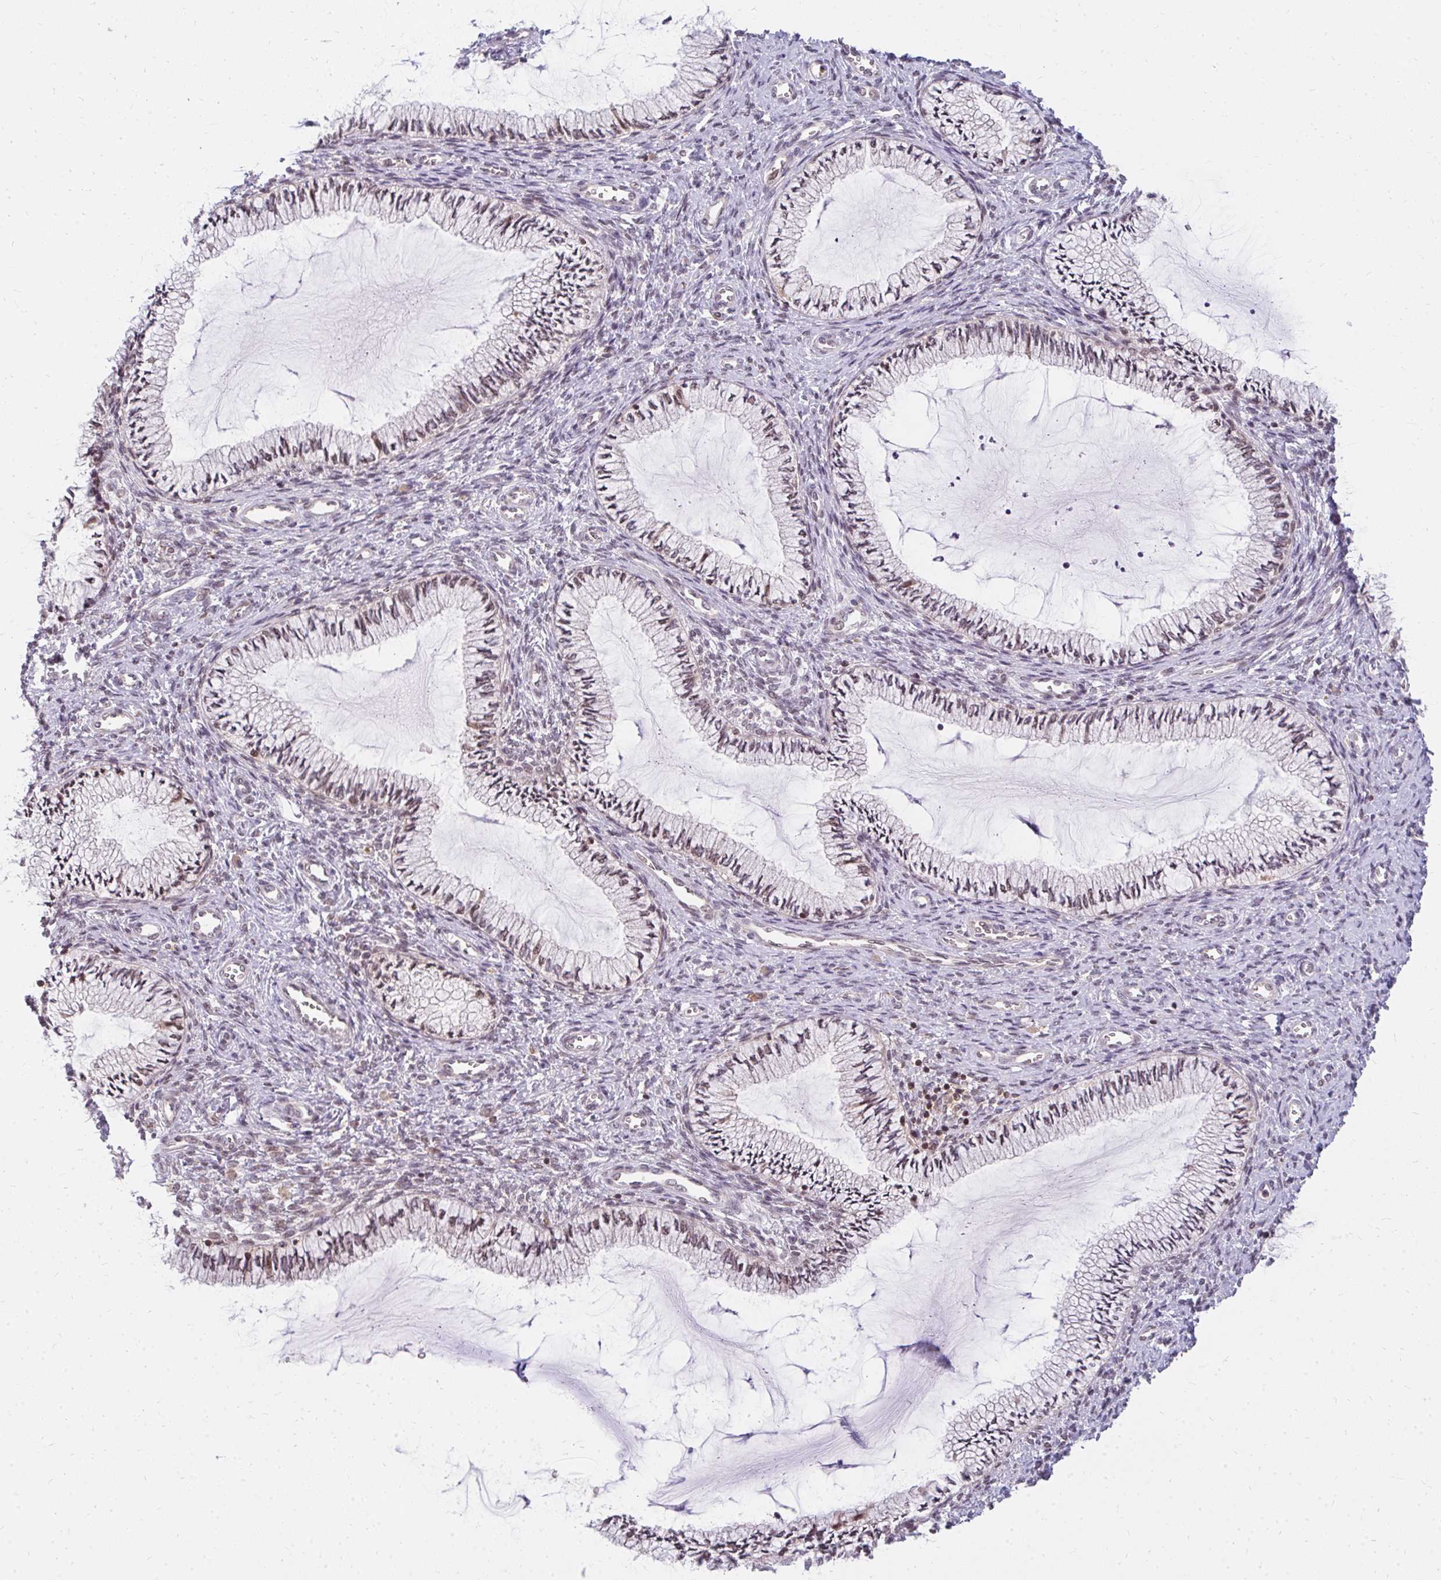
{"staining": {"intensity": "moderate", "quantity": "25%-75%", "location": "cytoplasmic/membranous,nuclear"}, "tissue": "cervix", "cell_type": "Glandular cells", "image_type": "normal", "snomed": [{"axis": "morphology", "description": "Normal tissue, NOS"}, {"axis": "topography", "description": "Cervix"}], "caption": "A medium amount of moderate cytoplasmic/membranous,nuclear staining is present in approximately 25%-75% of glandular cells in unremarkable cervix.", "gene": "GTF3C6", "patient": {"sex": "female", "age": 24}}